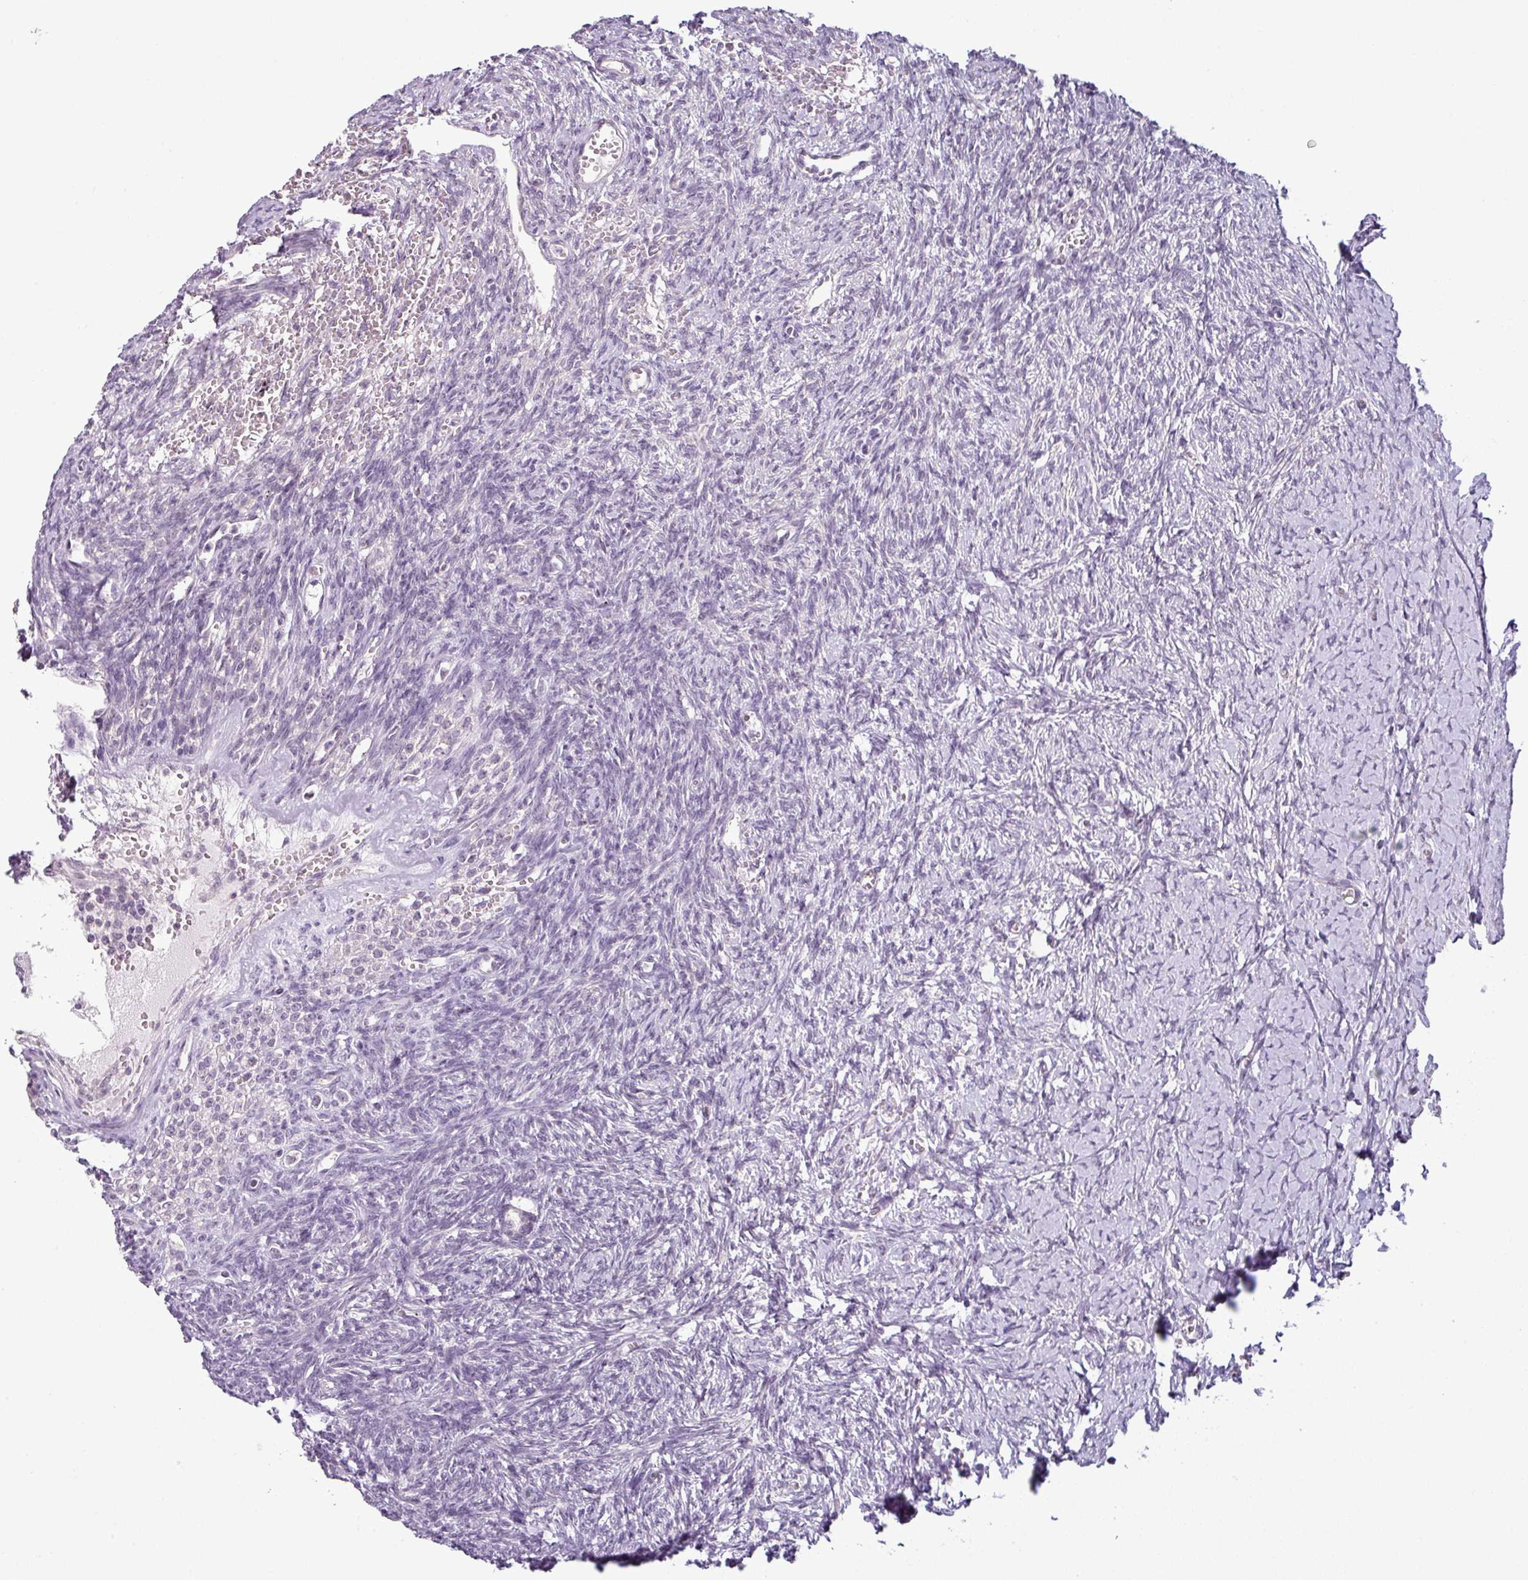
{"staining": {"intensity": "negative", "quantity": "none", "location": "none"}, "tissue": "ovary", "cell_type": "Follicle cells", "image_type": "normal", "snomed": [{"axis": "morphology", "description": "Normal tissue, NOS"}, {"axis": "topography", "description": "Ovary"}], "caption": "Normal ovary was stained to show a protein in brown. There is no significant expression in follicle cells. (DAB (3,3'-diaminobenzidine) immunohistochemistry (IHC) with hematoxylin counter stain).", "gene": "OR52D1", "patient": {"sex": "female", "age": 39}}